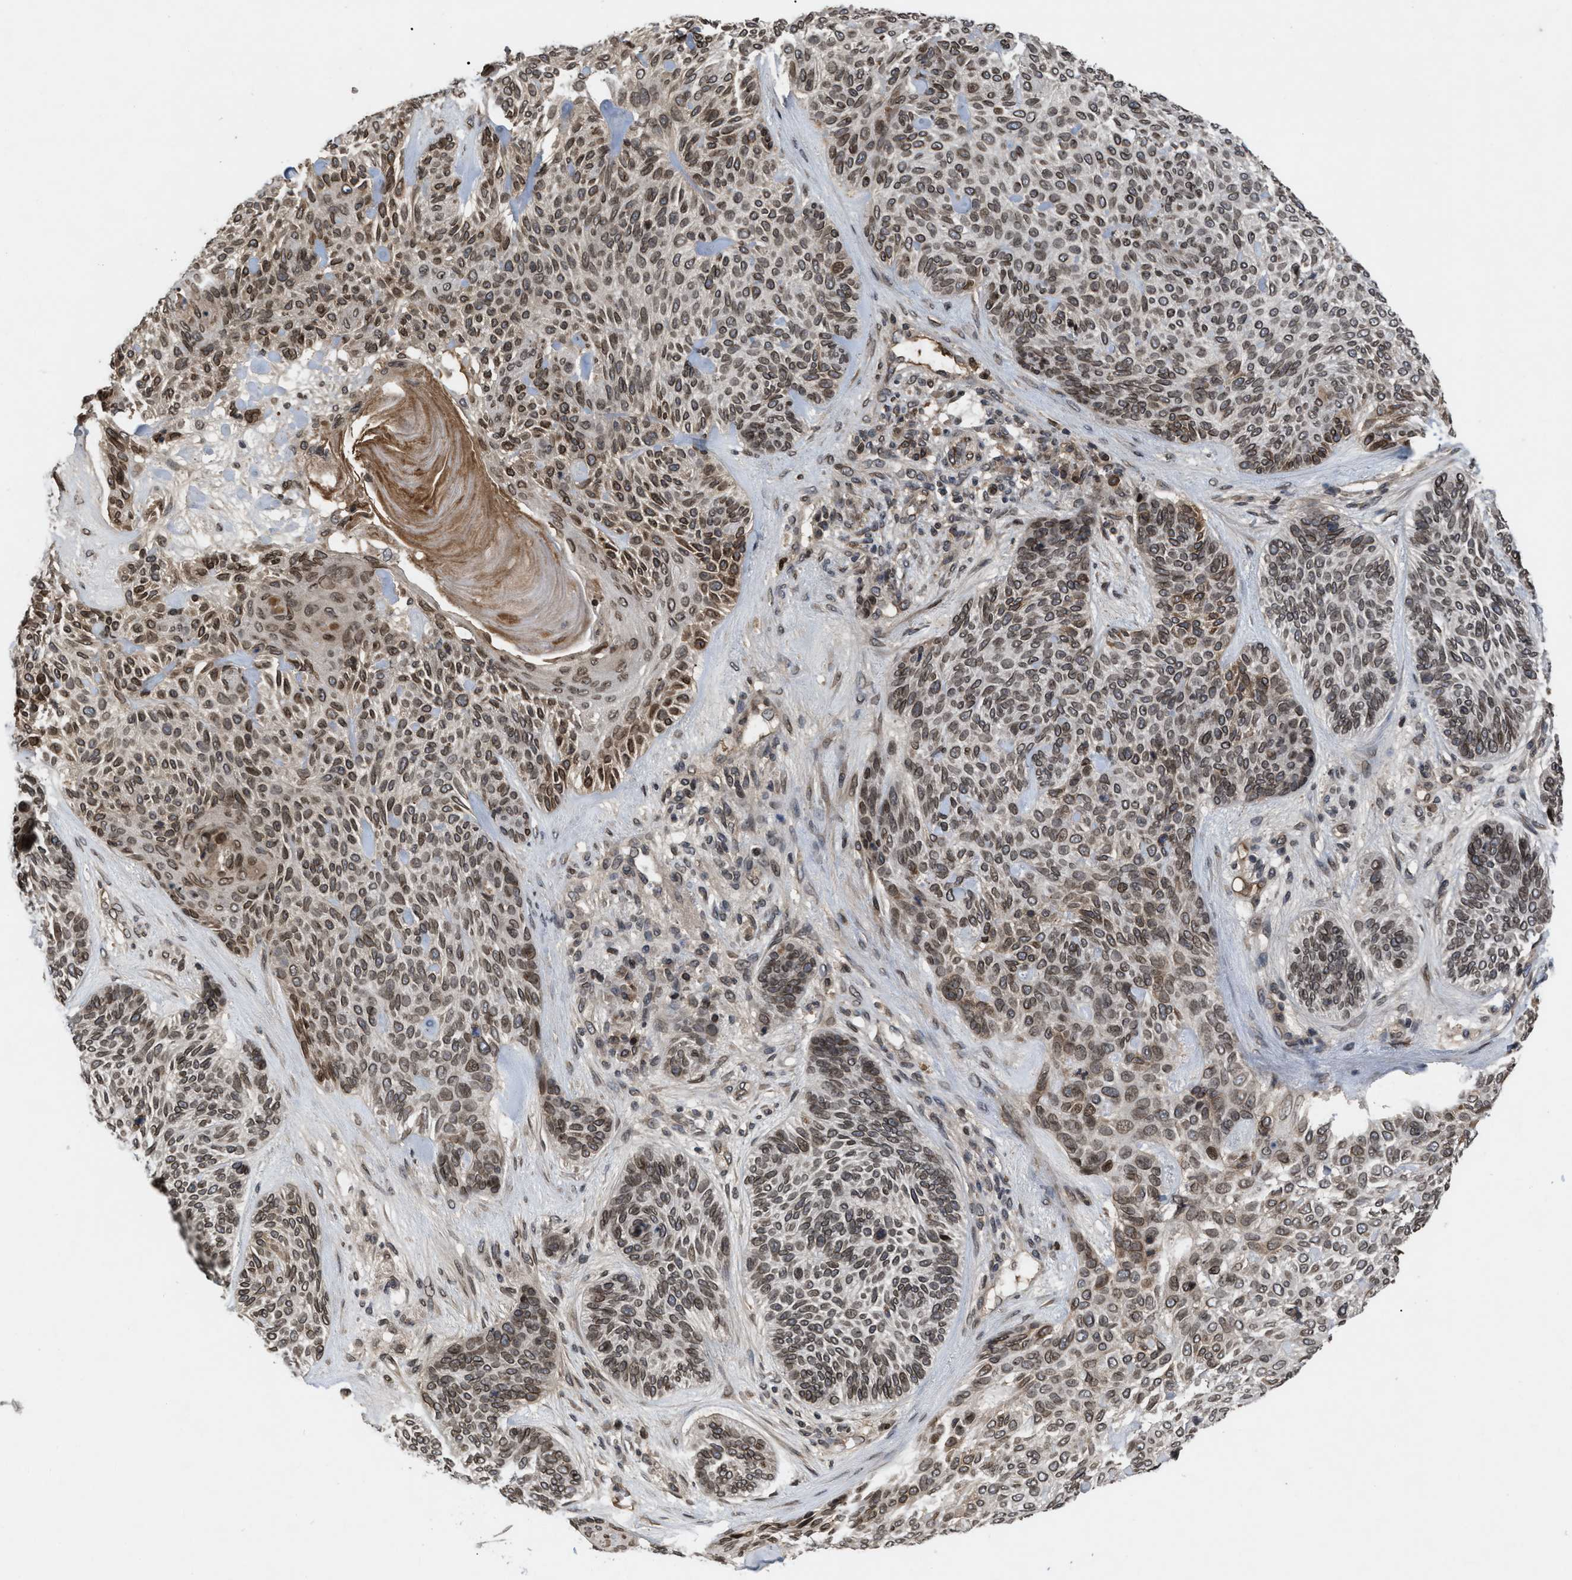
{"staining": {"intensity": "moderate", "quantity": ">75%", "location": "cytoplasmic/membranous,nuclear"}, "tissue": "skin cancer", "cell_type": "Tumor cells", "image_type": "cancer", "snomed": [{"axis": "morphology", "description": "Basal cell carcinoma"}, {"axis": "topography", "description": "Skin"}], "caption": "The photomicrograph displays staining of skin cancer, revealing moderate cytoplasmic/membranous and nuclear protein staining (brown color) within tumor cells.", "gene": "CRY1", "patient": {"sex": "male", "age": 55}}